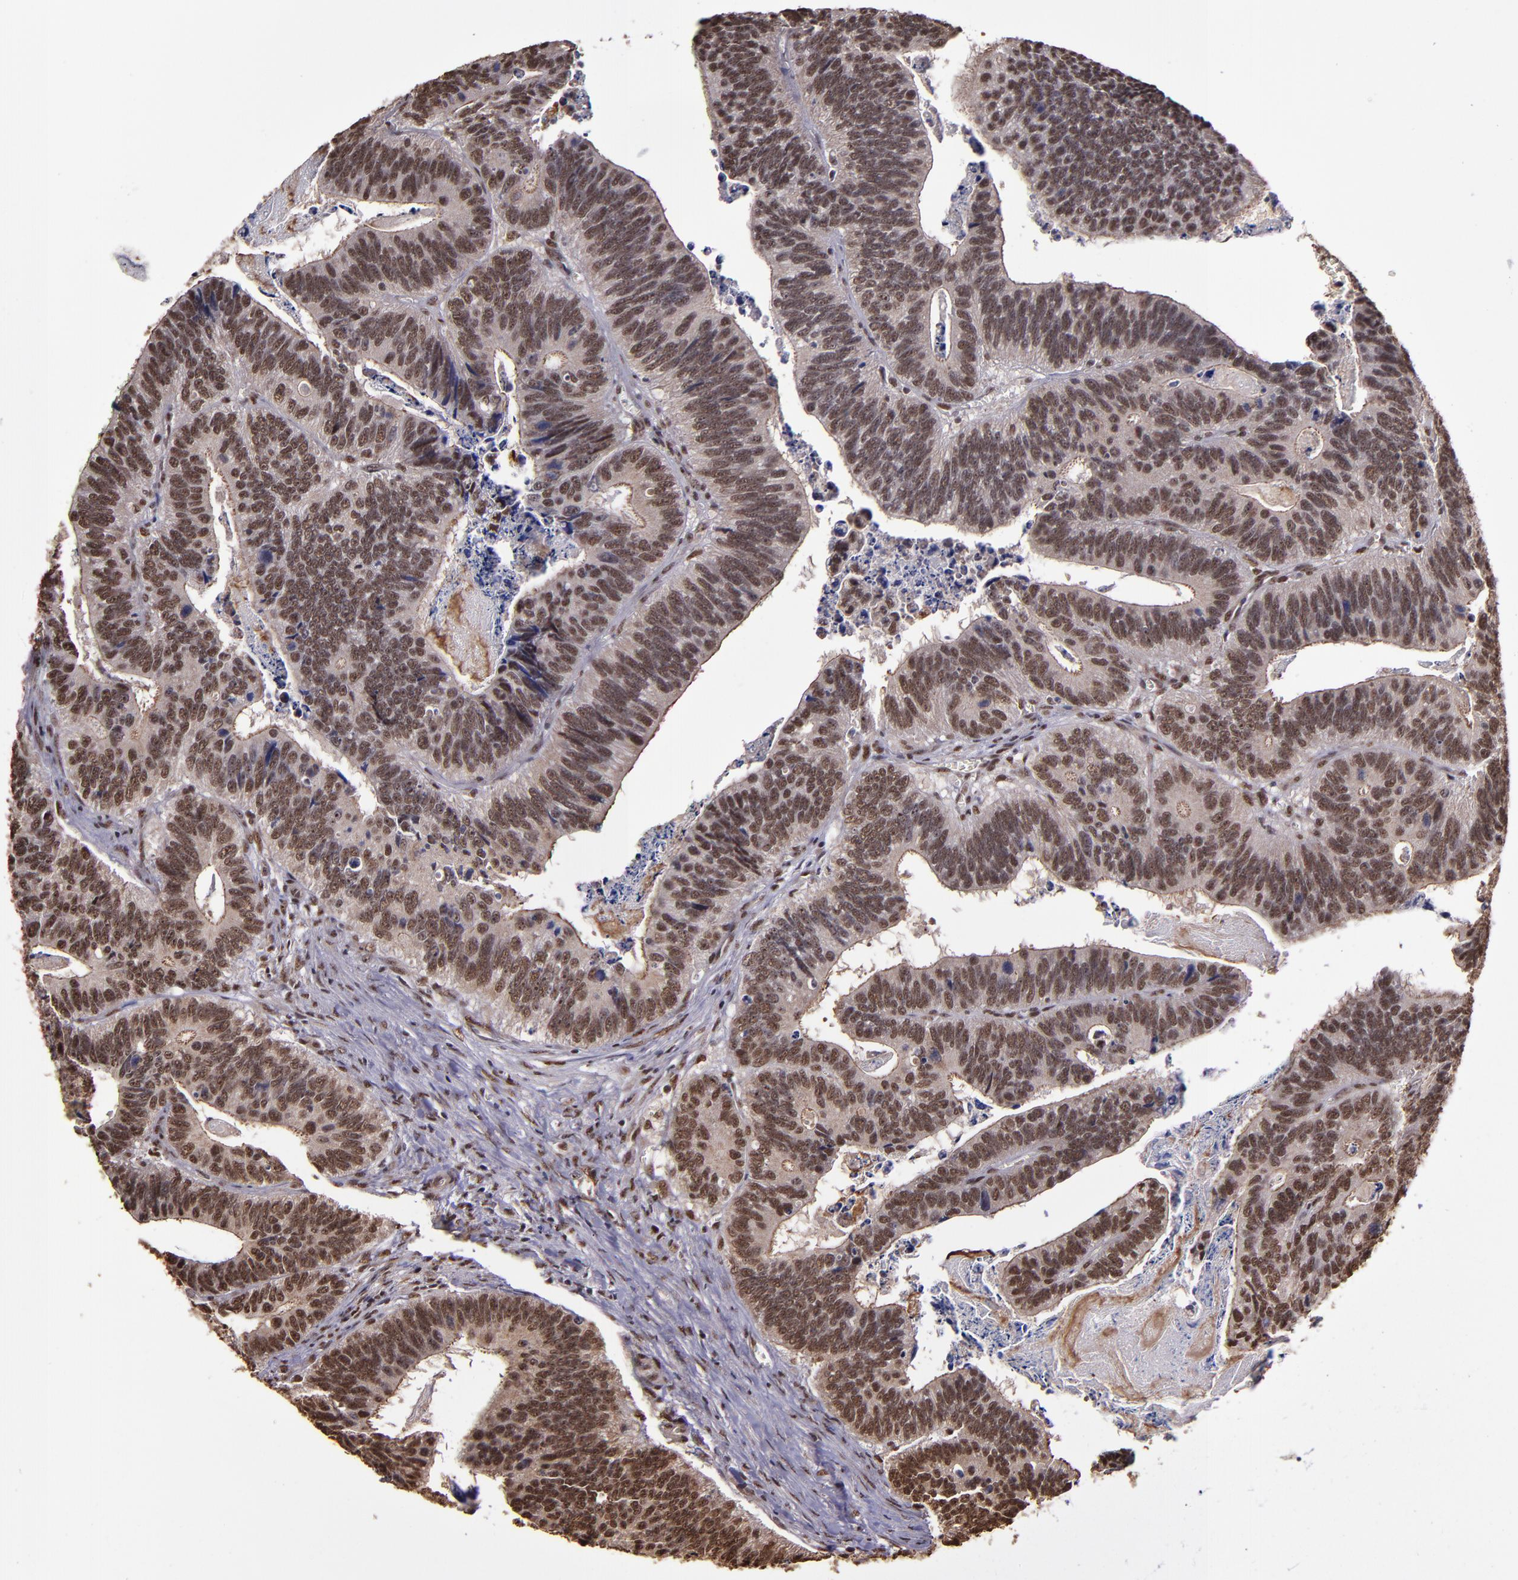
{"staining": {"intensity": "moderate", "quantity": ">75%", "location": "nuclear"}, "tissue": "colorectal cancer", "cell_type": "Tumor cells", "image_type": "cancer", "snomed": [{"axis": "morphology", "description": "Adenocarcinoma, NOS"}, {"axis": "topography", "description": "Colon"}], "caption": "About >75% of tumor cells in colorectal adenocarcinoma demonstrate moderate nuclear protein positivity as visualized by brown immunohistochemical staining.", "gene": "CECR2", "patient": {"sex": "male", "age": 72}}